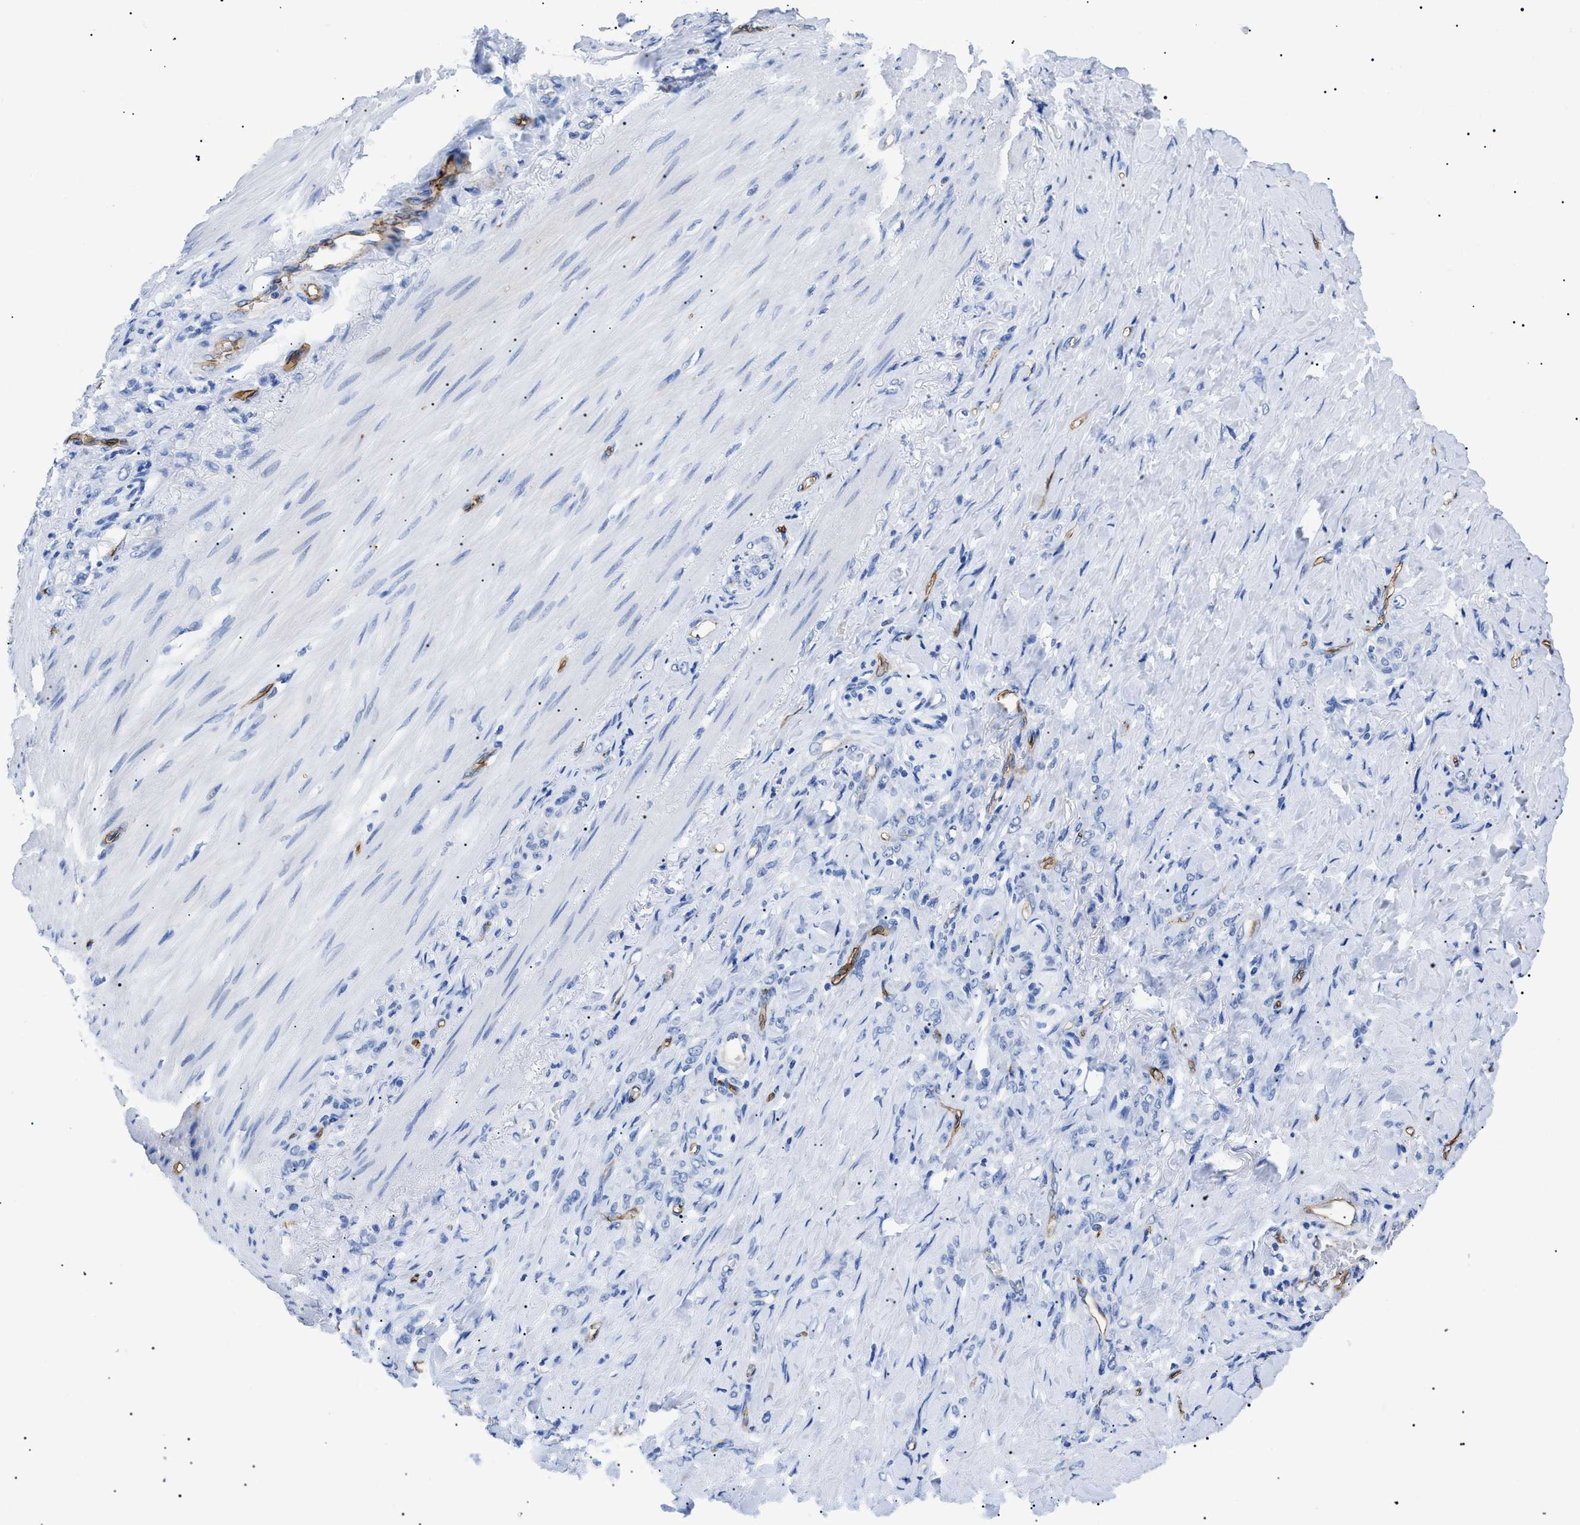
{"staining": {"intensity": "negative", "quantity": "none", "location": "none"}, "tissue": "stomach cancer", "cell_type": "Tumor cells", "image_type": "cancer", "snomed": [{"axis": "morphology", "description": "Adenocarcinoma, NOS"}, {"axis": "topography", "description": "Stomach"}], "caption": "Stomach cancer was stained to show a protein in brown. There is no significant positivity in tumor cells.", "gene": "PODXL", "patient": {"sex": "male", "age": 82}}